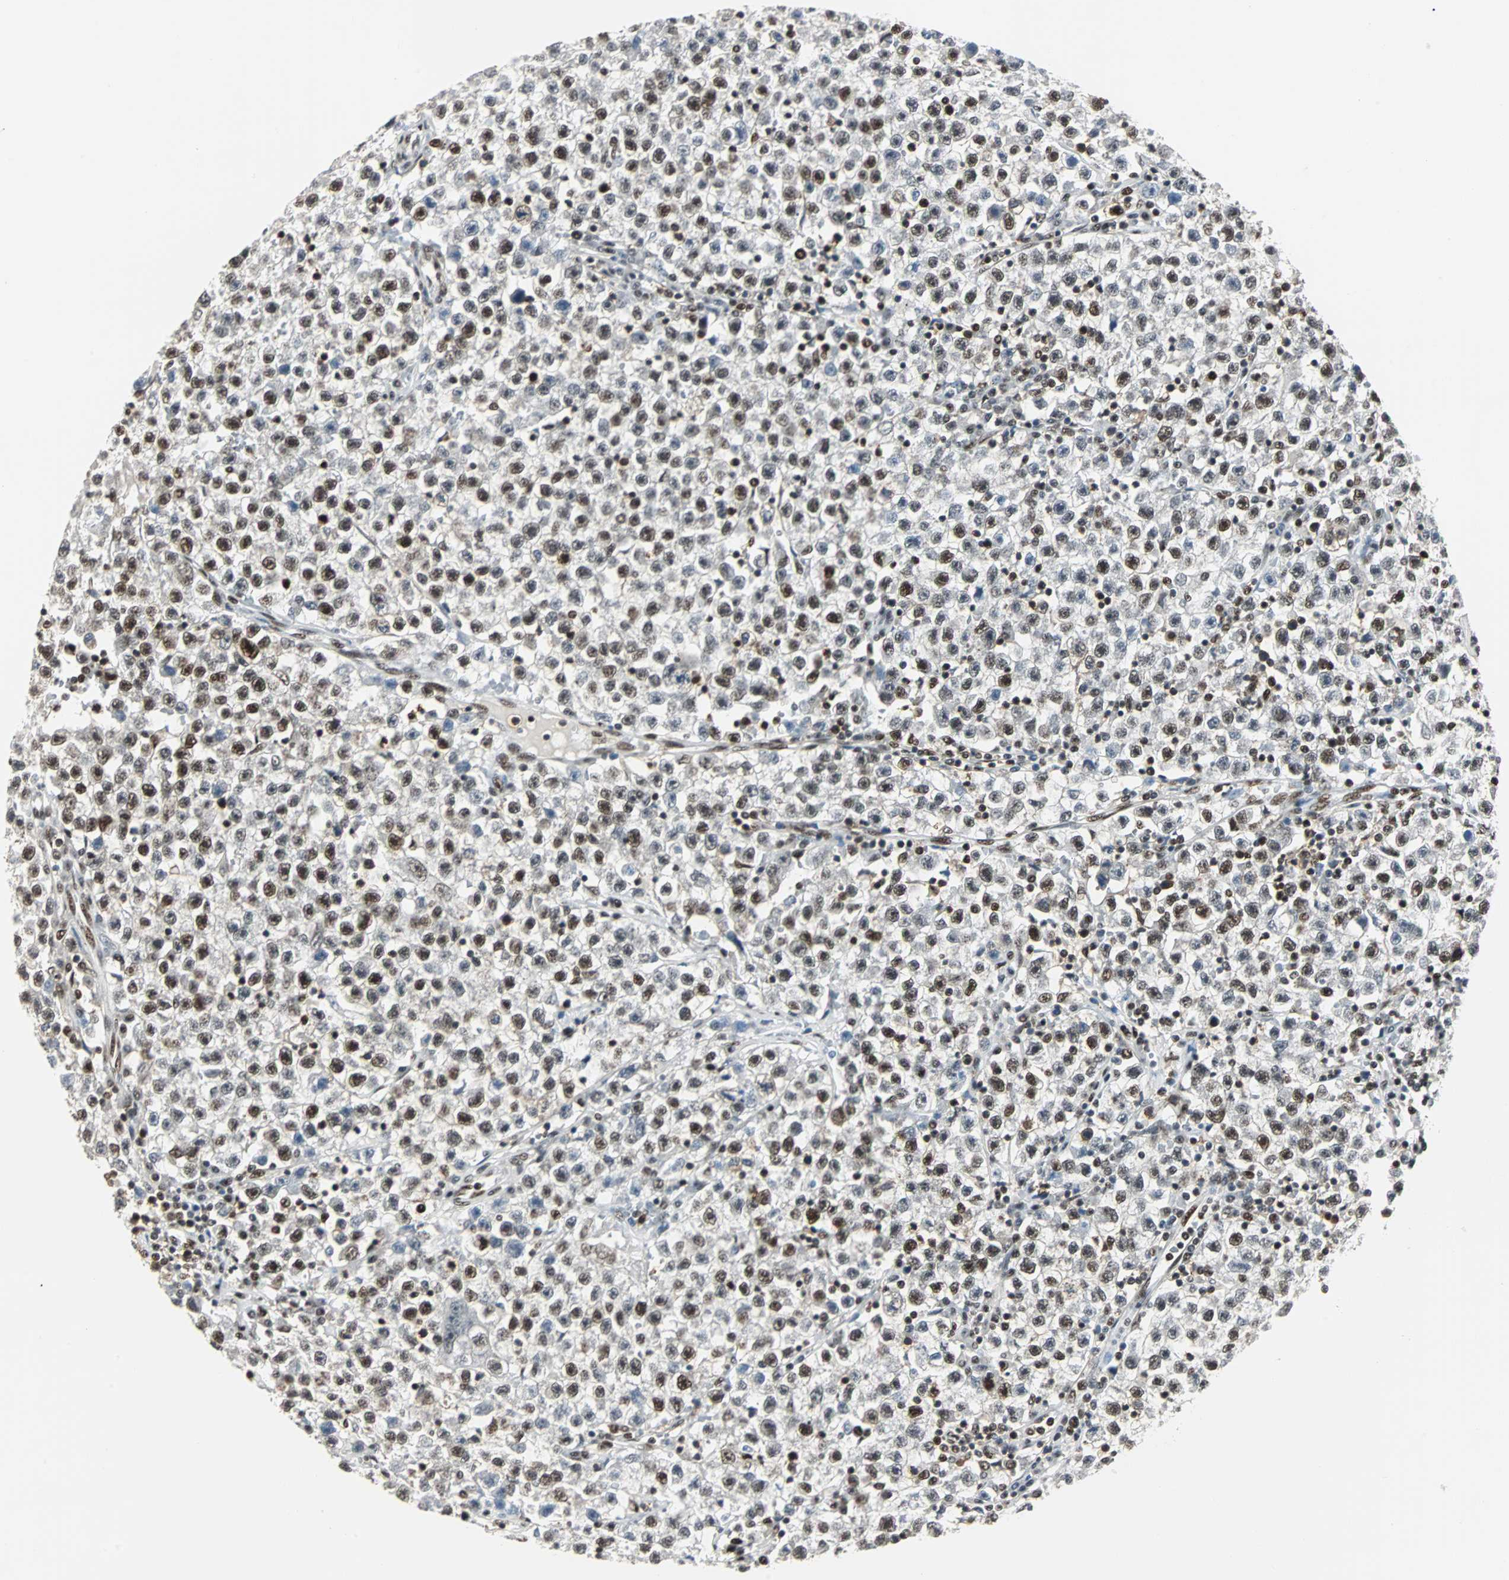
{"staining": {"intensity": "strong", "quantity": "25%-75%", "location": "nuclear"}, "tissue": "testis cancer", "cell_type": "Tumor cells", "image_type": "cancer", "snomed": [{"axis": "morphology", "description": "Seminoma, NOS"}, {"axis": "topography", "description": "Testis"}], "caption": "A brown stain shows strong nuclear staining of a protein in seminoma (testis) tumor cells.", "gene": "XRCC4", "patient": {"sex": "male", "age": 22}}